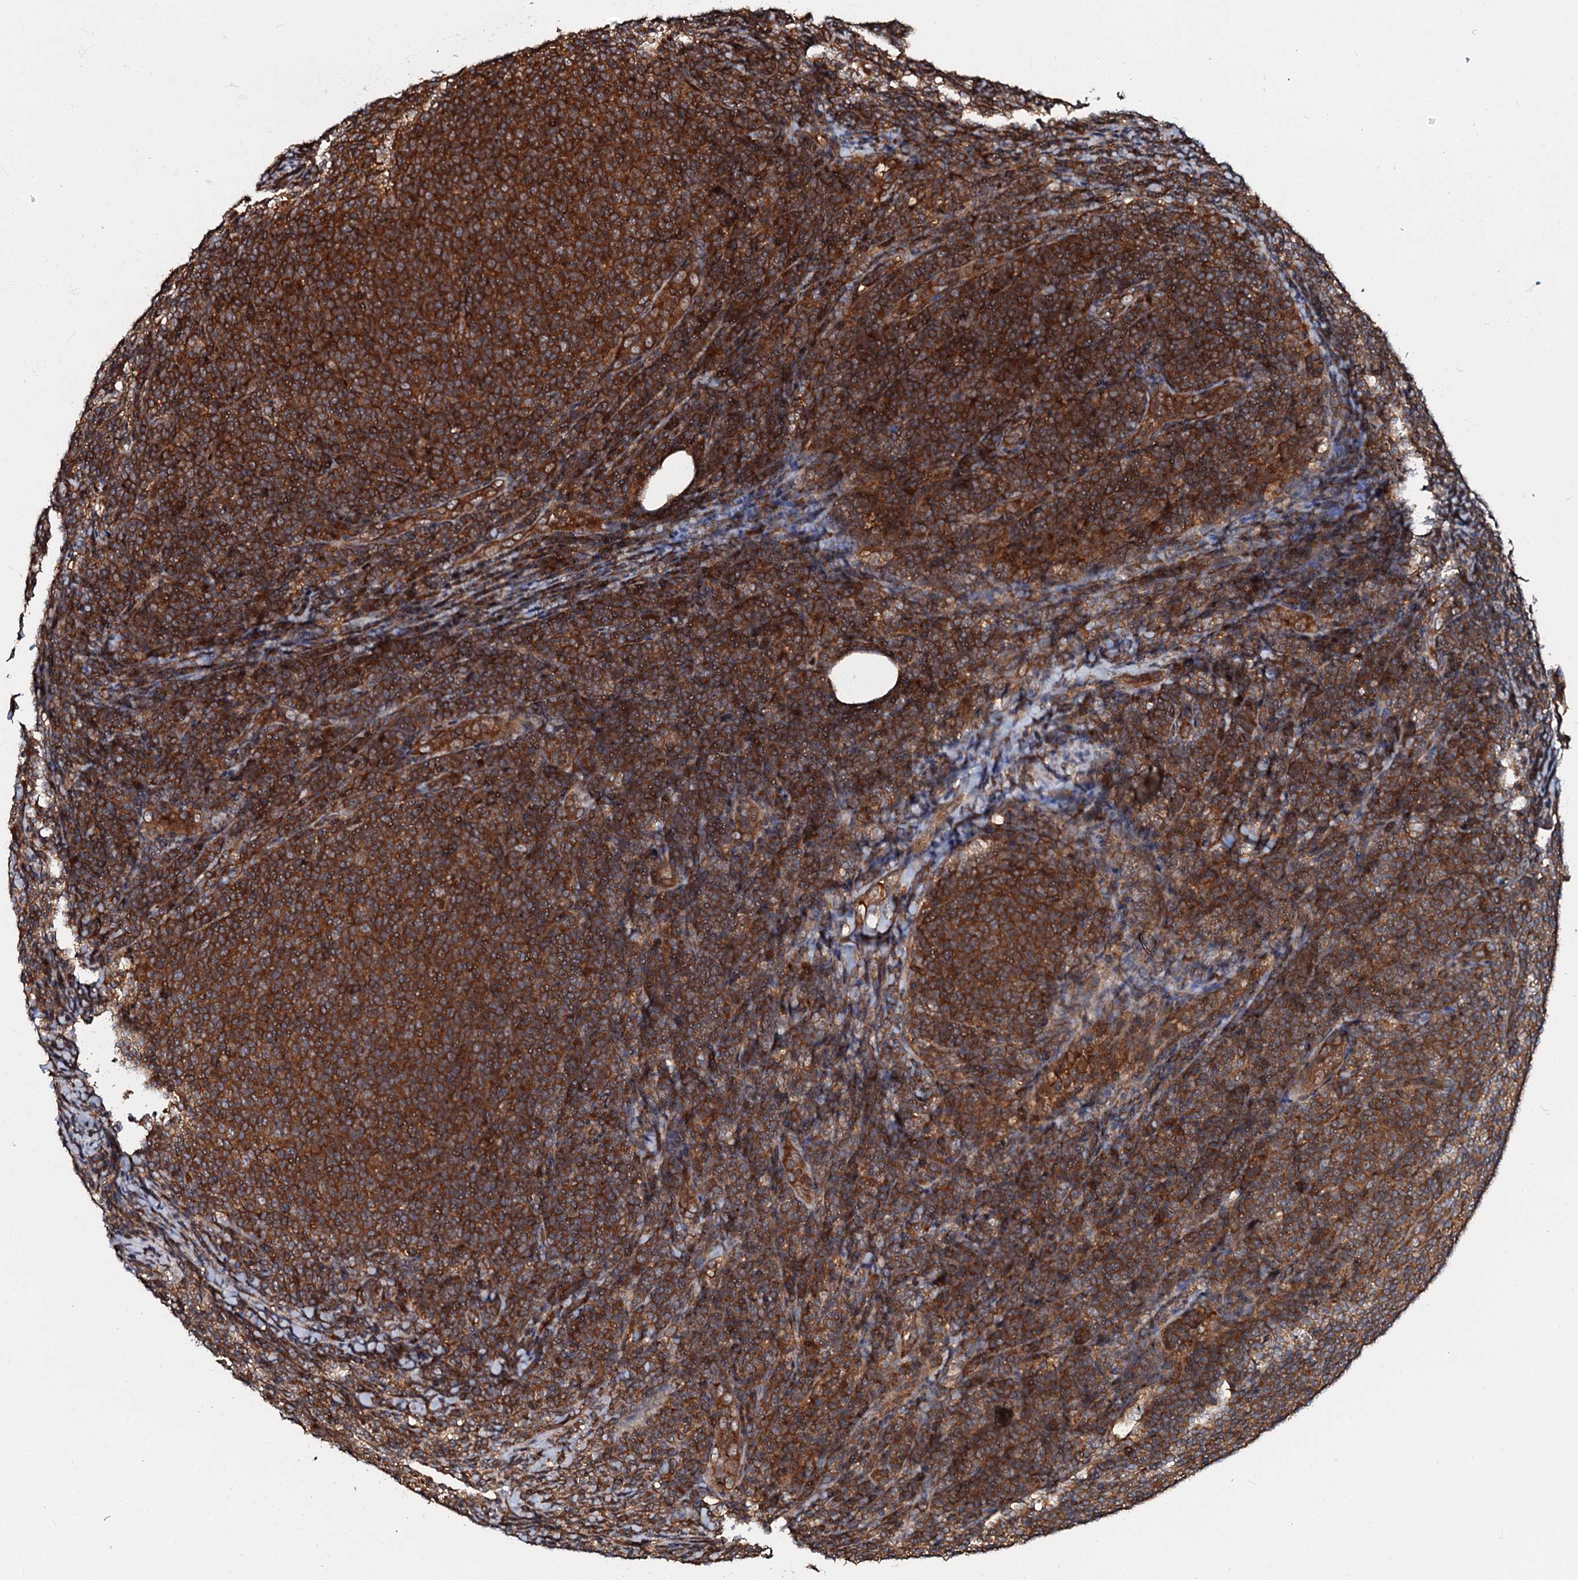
{"staining": {"intensity": "strong", "quantity": ">75%", "location": "cytoplasmic/membranous"}, "tissue": "lymphoma", "cell_type": "Tumor cells", "image_type": "cancer", "snomed": [{"axis": "morphology", "description": "Malignant lymphoma, non-Hodgkin's type, Low grade"}, {"axis": "topography", "description": "Lymph node"}], "caption": "IHC photomicrograph of human low-grade malignant lymphoma, non-Hodgkin's type stained for a protein (brown), which demonstrates high levels of strong cytoplasmic/membranous expression in approximately >75% of tumor cells.", "gene": "OSBP", "patient": {"sex": "male", "age": 66}}